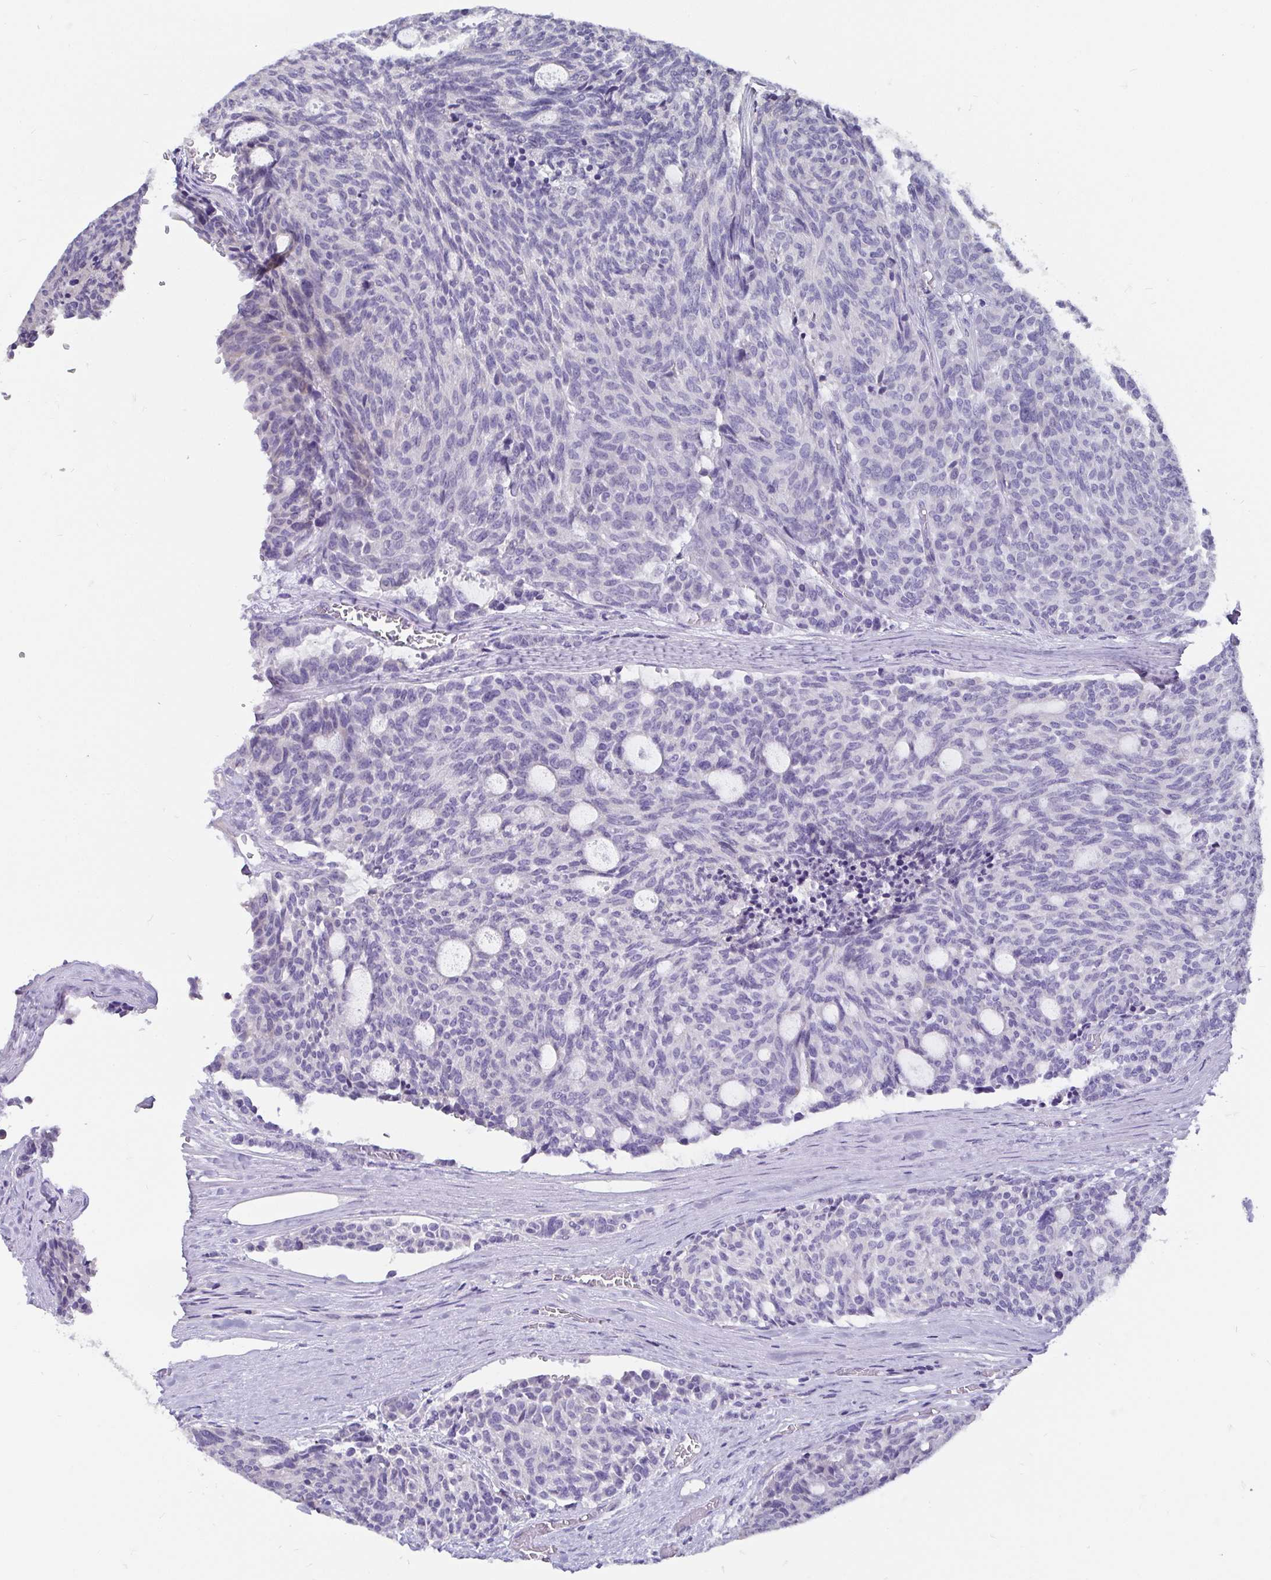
{"staining": {"intensity": "negative", "quantity": "none", "location": "none"}, "tissue": "carcinoid", "cell_type": "Tumor cells", "image_type": "cancer", "snomed": [{"axis": "morphology", "description": "Carcinoid, malignant, NOS"}, {"axis": "topography", "description": "Pancreas"}], "caption": "This is an IHC photomicrograph of carcinoid (malignant). There is no staining in tumor cells.", "gene": "ADAMTS6", "patient": {"sex": "female", "age": 54}}